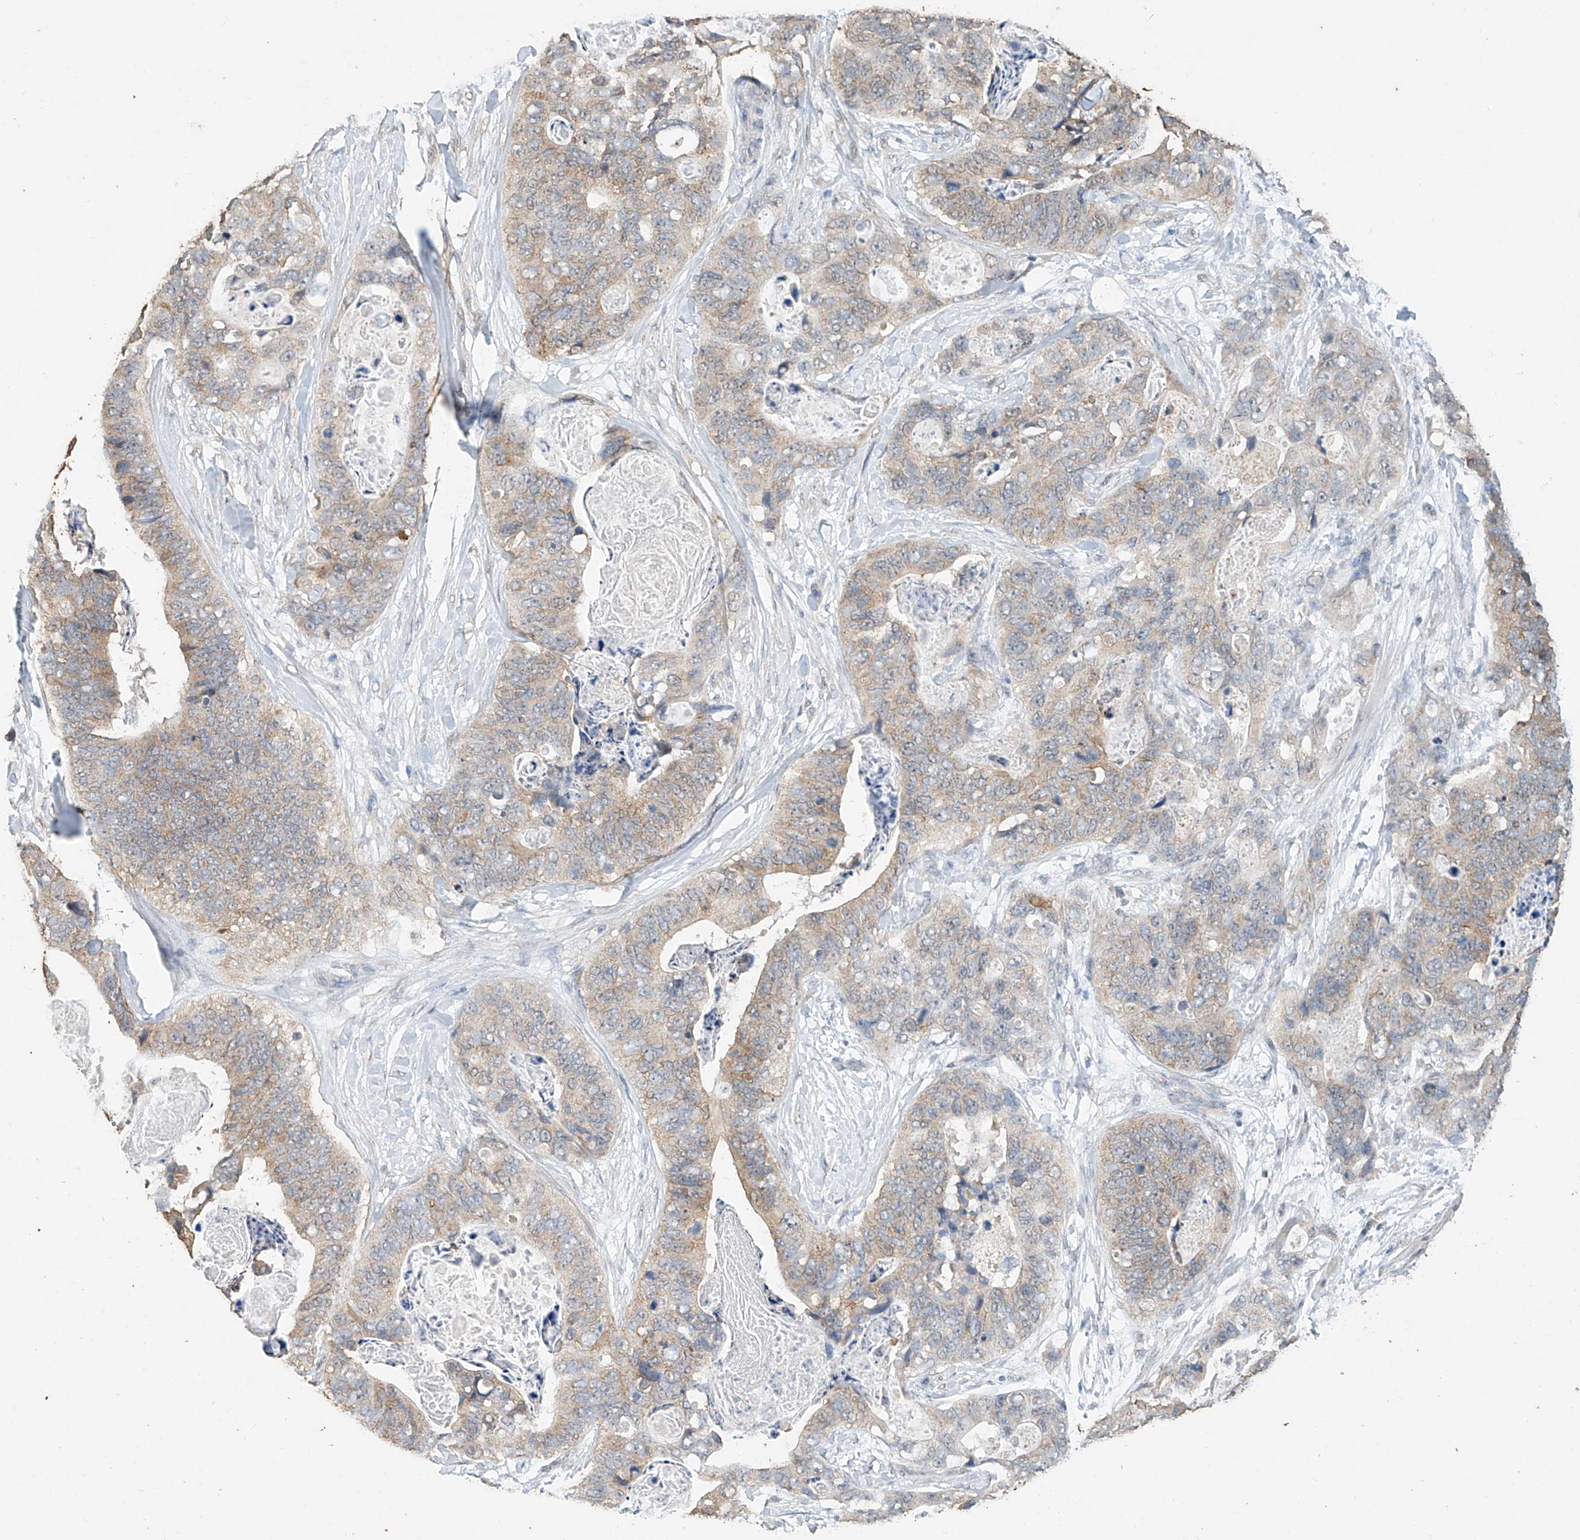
{"staining": {"intensity": "weak", "quantity": "25%-75%", "location": "cytoplasmic/membranous"}, "tissue": "stomach cancer", "cell_type": "Tumor cells", "image_type": "cancer", "snomed": [{"axis": "morphology", "description": "Adenocarcinoma, NOS"}, {"axis": "topography", "description": "Stomach"}], "caption": "Immunohistochemical staining of stomach adenocarcinoma reveals low levels of weak cytoplasmic/membranous positivity in about 25%-75% of tumor cells. The protein is stained brown, and the nuclei are stained in blue (DAB IHC with brightfield microscopy, high magnification).", "gene": "CERS4", "patient": {"sex": "female", "age": 89}}